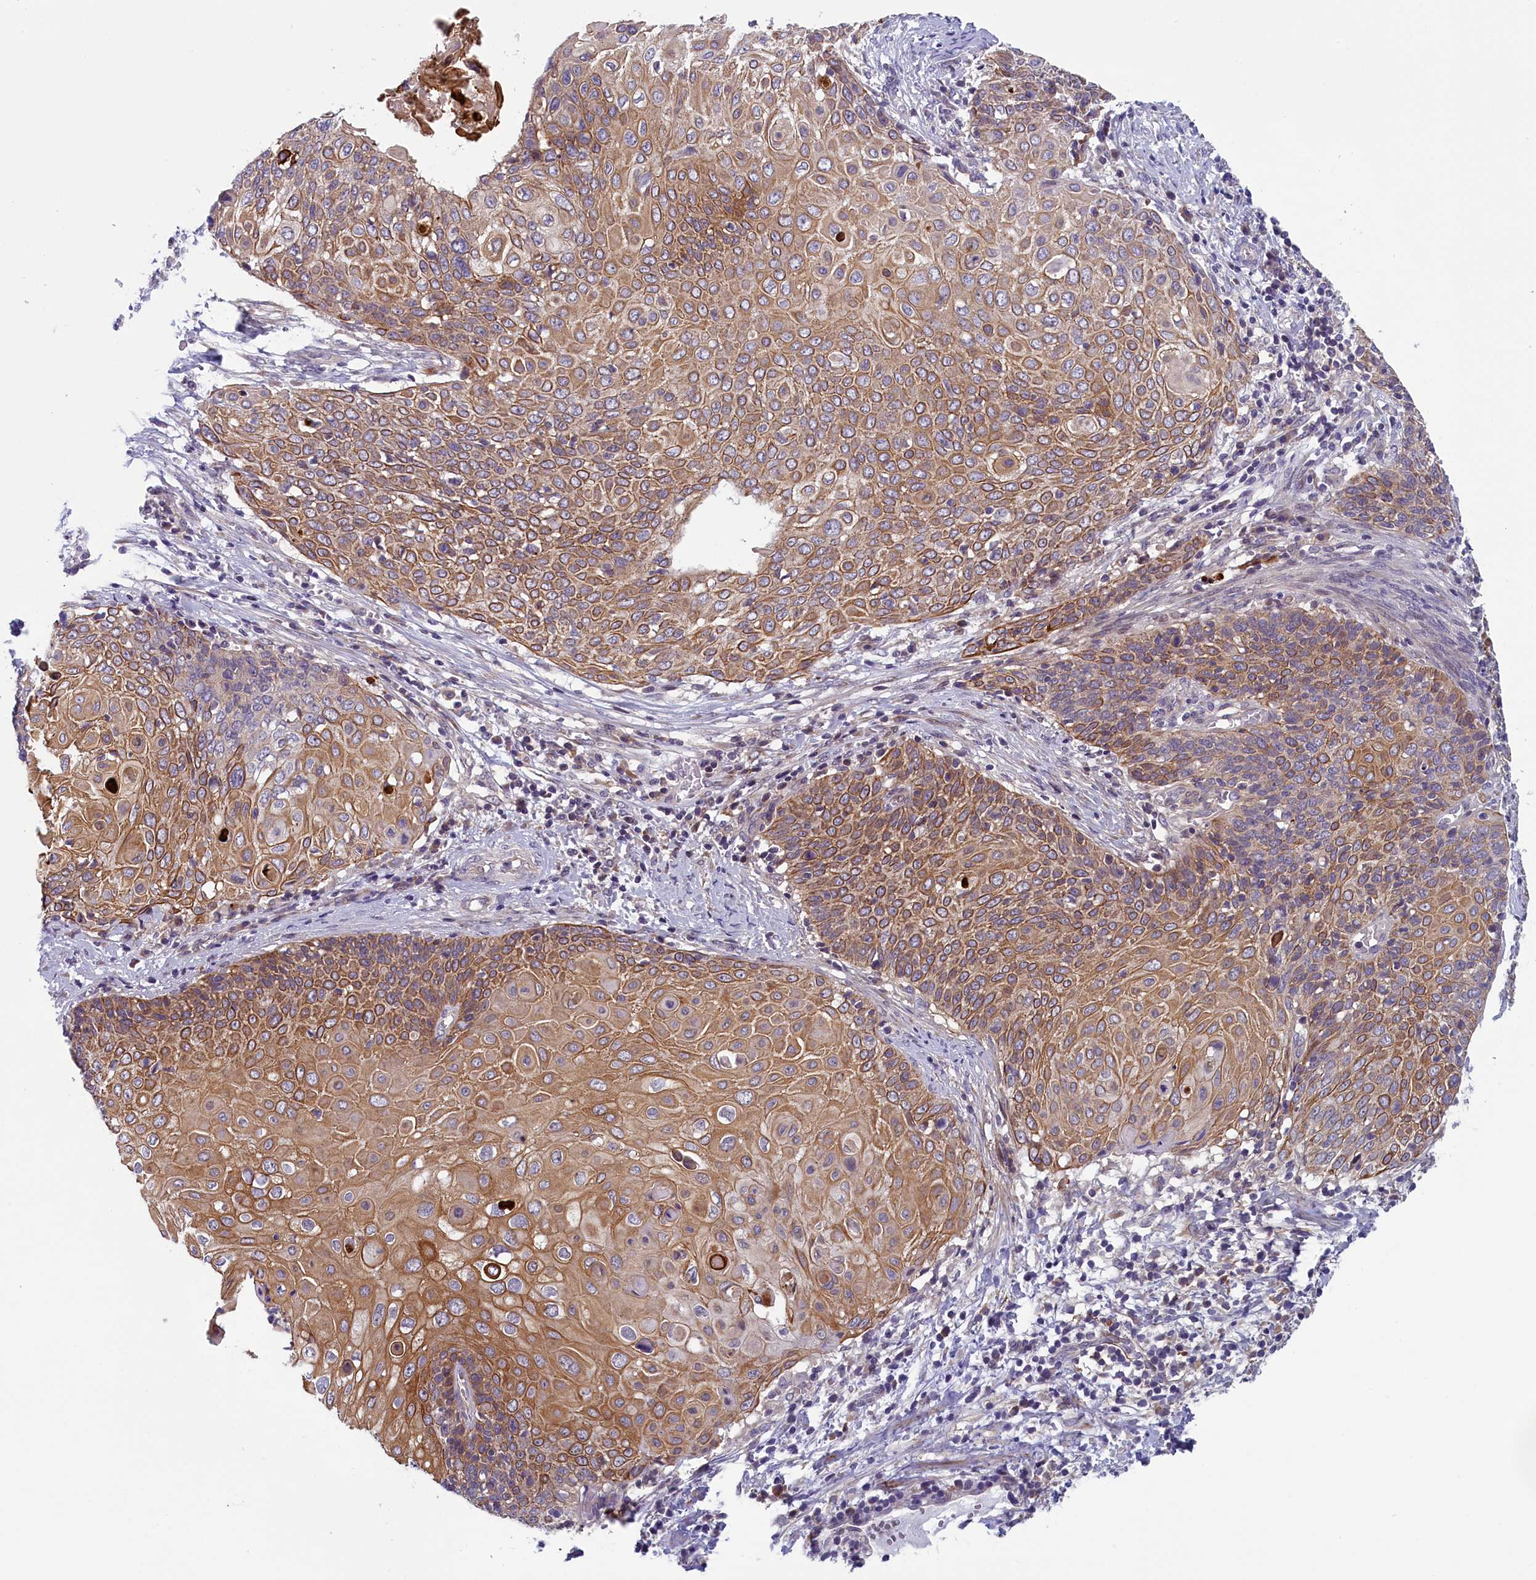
{"staining": {"intensity": "moderate", "quantity": ">75%", "location": "cytoplasmic/membranous"}, "tissue": "cervical cancer", "cell_type": "Tumor cells", "image_type": "cancer", "snomed": [{"axis": "morphology", "description": "Squamous cell carcinoma, NOS"}, {"axis": "topography", "description": "Cervix"}], "caption": "High-magnification brightfield microscopy of squamous cell carcinoma (cervical) stained with DAB (3,3'-diaminobenzidine) (brown) and counterstained with hematoxylin (blue). tumor cells exhibit moderate cytoplasmic/membranous expression is appreciated in approximately>75% of cells.", "gene": "ANKRD39", "patient": {"sex": "female", "age": 39}}